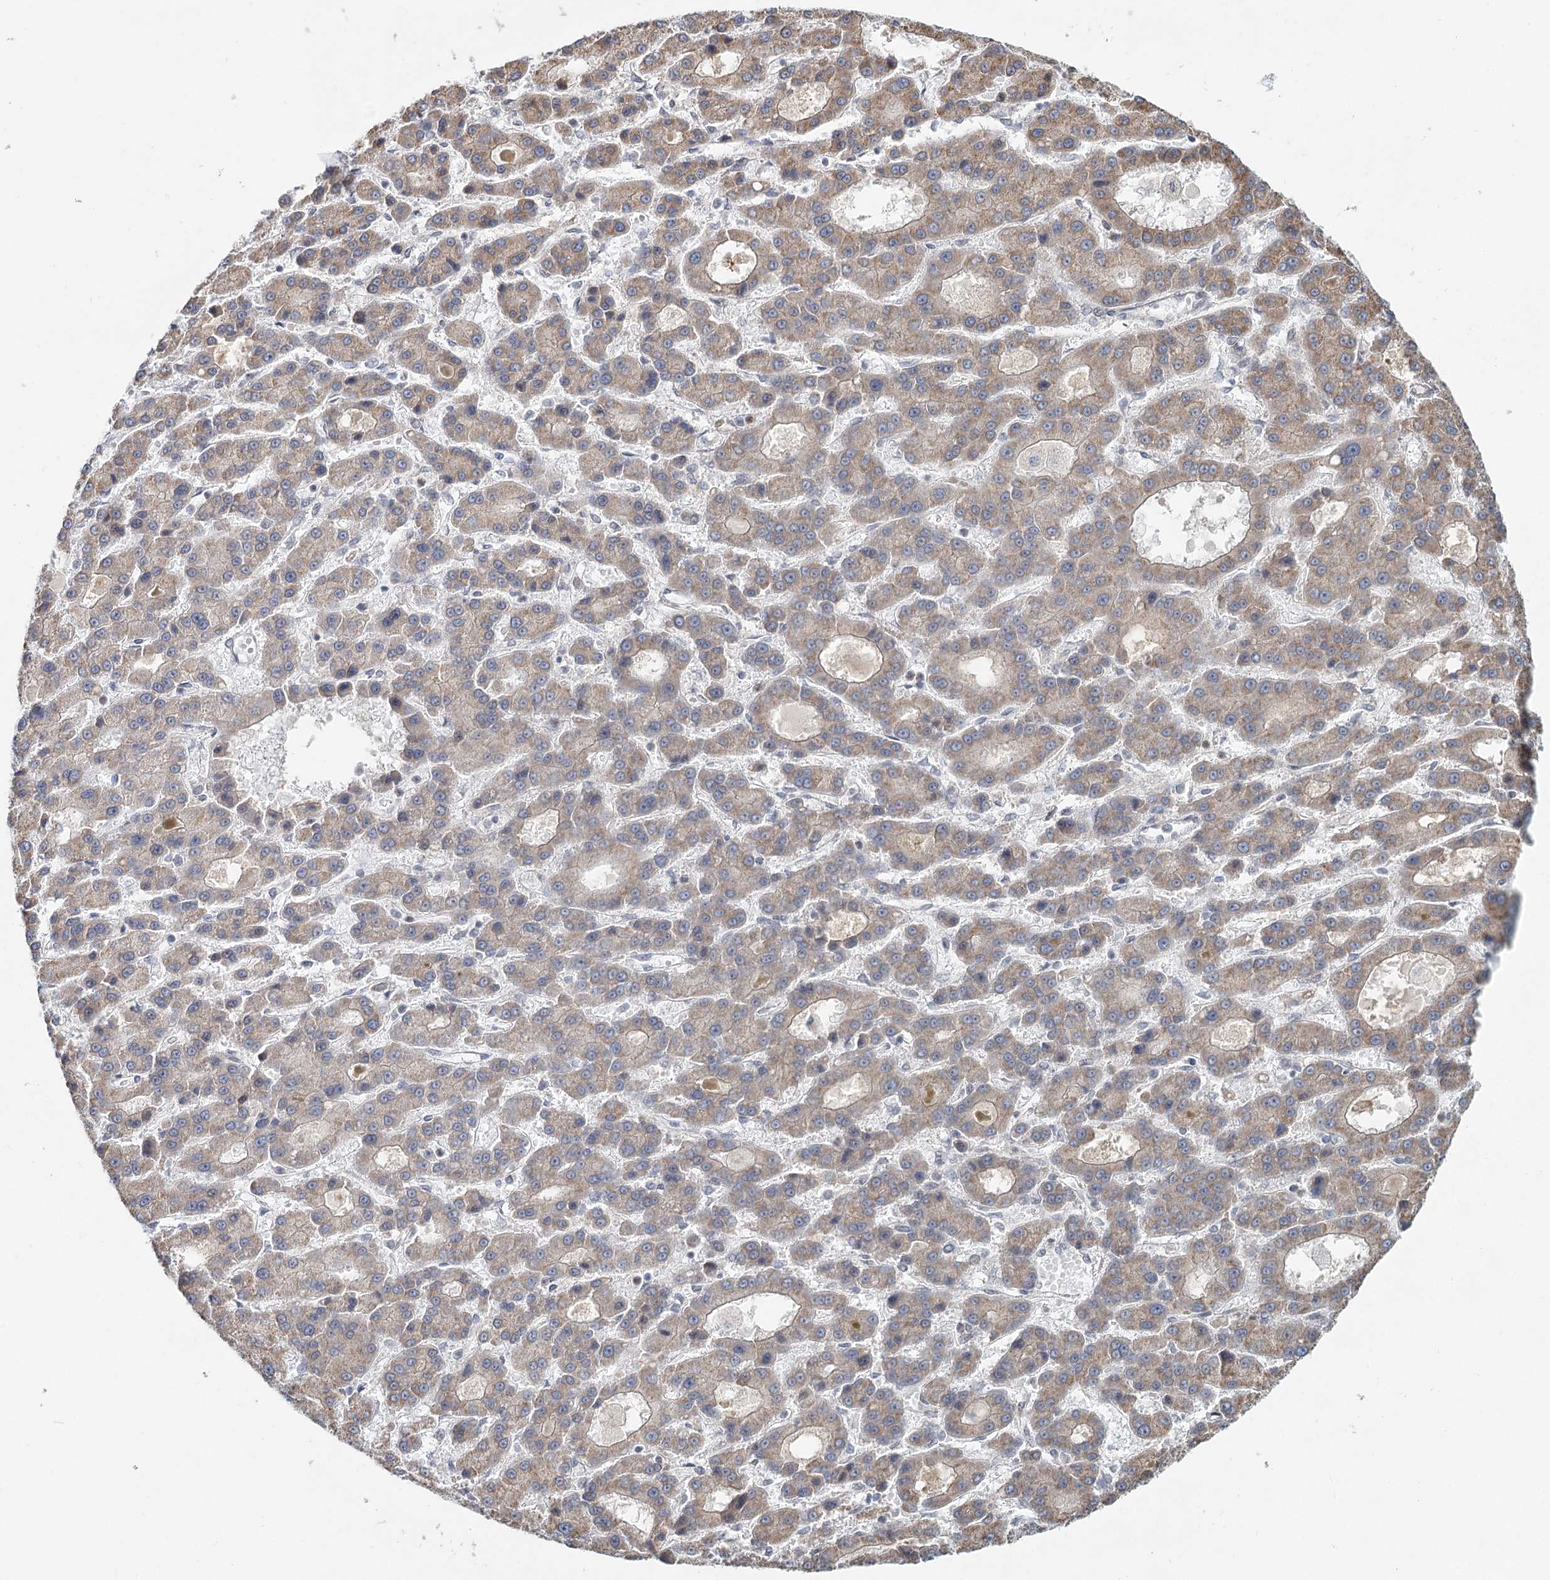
{"staining": {"intensity": "weak", "quantity": "<25%", "location": "cytoplasmic/membranous"}, "tissue": "liver cancer", "cell_type": "Tumor cells", "image_type": "cancer", "snomed": [{"axis": "morphology", "description": "Carcinoma, Hepatocellular, NOS"}, {"axis": "topography", "description": "Liver"}], "caption": "The photomicrograph displays no staining of tumor cells in liver hepatocellular carcinoma.", "gene": "GPALPP1", "patient": {"sex": "male", "age": 70}}